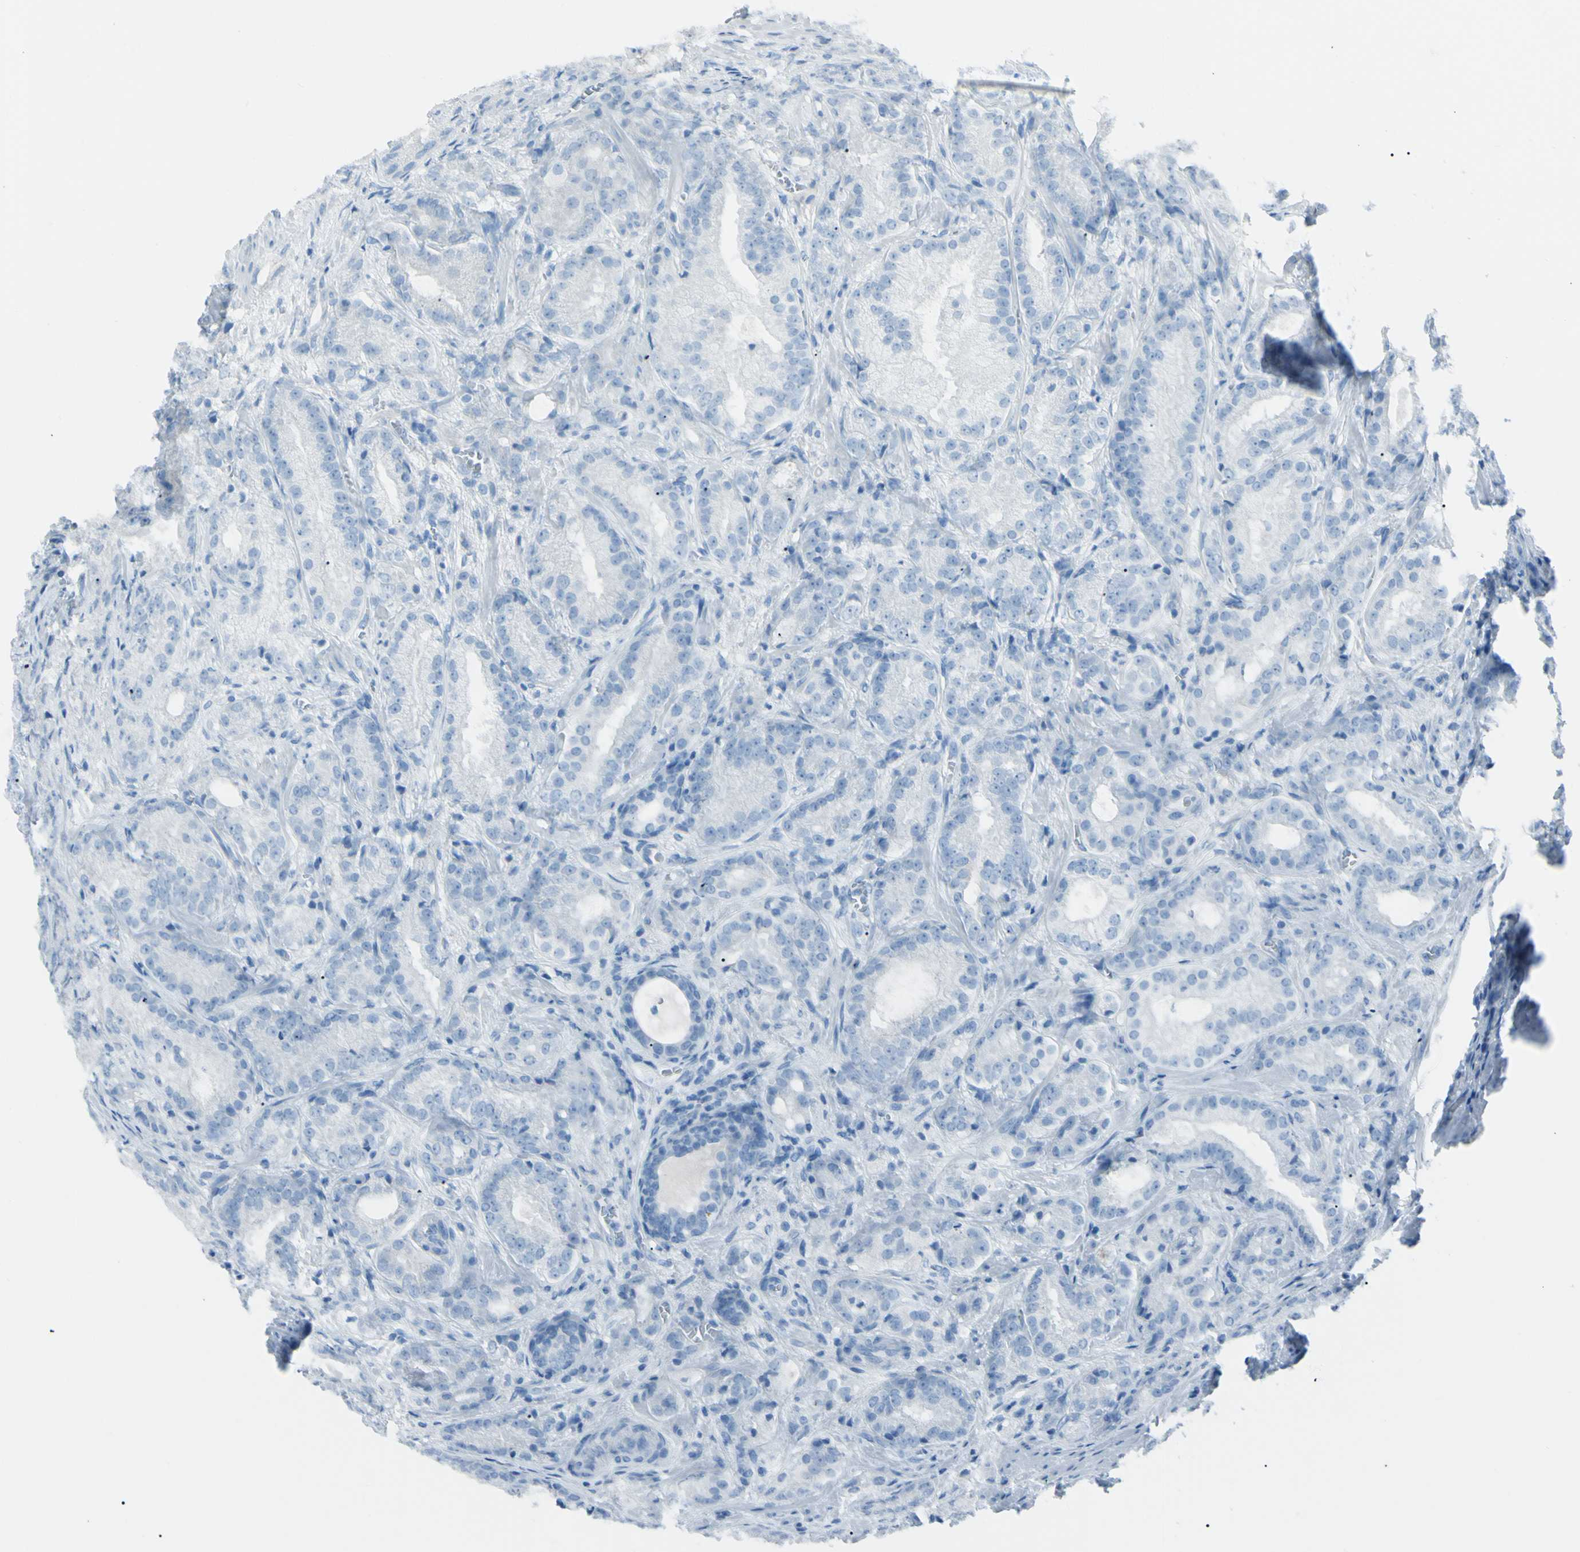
{"staining": {"intensity": "negative", "quantity": "none", "location": "none"}, "tissue": "prostate cancer", "cell_type": "Tumor cells", "image_type": "cancer", "snomed": [{"axis": "morphology", "description": "Adenocarcinoma, High grade"}, {"axis": "topography", "description": "Prostate"}], "caption": "Image shows no protein positivity in tumor cells of prostate high-grade adenocarcinoma tissue. The staining was performed using DAB (3,3'-diaminobenzidine) to visualize the protein expression in brown, while the nuclei were stained in blue with hematoxylin (Magnification: 20x).", "gene": "TFPI2", "patient": {"sex": "male", "age": 64}}